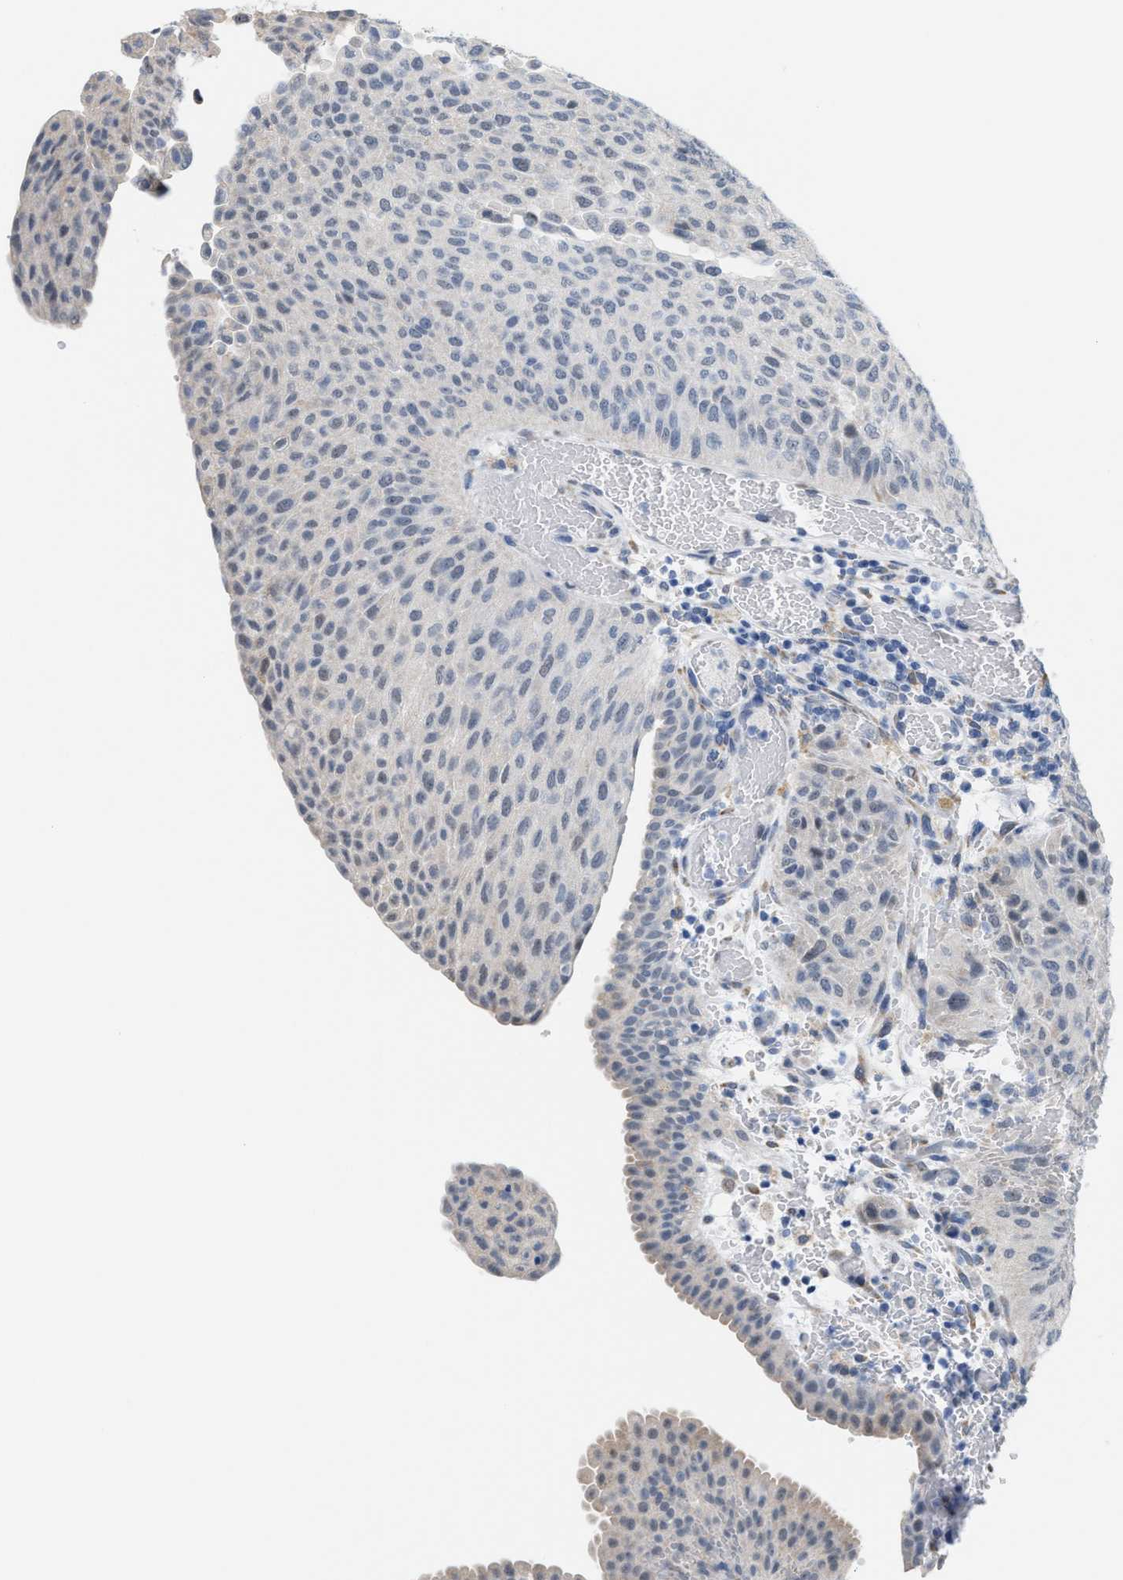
{"staining": {"intensity": "negative", "quantity": "none", "location": "none"}, "tissue": "urothelial cancer", "cell_type": "Tumor cells", "image_type": "cancer", "snomed": [{"axis": "morphology", "description": "Urothelial carcinoma, Low grade"}, {"axis": "morphology", "description": "Urothelial carcinoma, High grade"}, {"axis": "topography", "description": "Urinary bladder"}], "caption": "DAB immunohistochemical staining of human low-grade urothelial carcinoma shows no significant staining in tumor cells.", "gene": "KIFC3", "patient": {"sex": "male", "age": 35}}